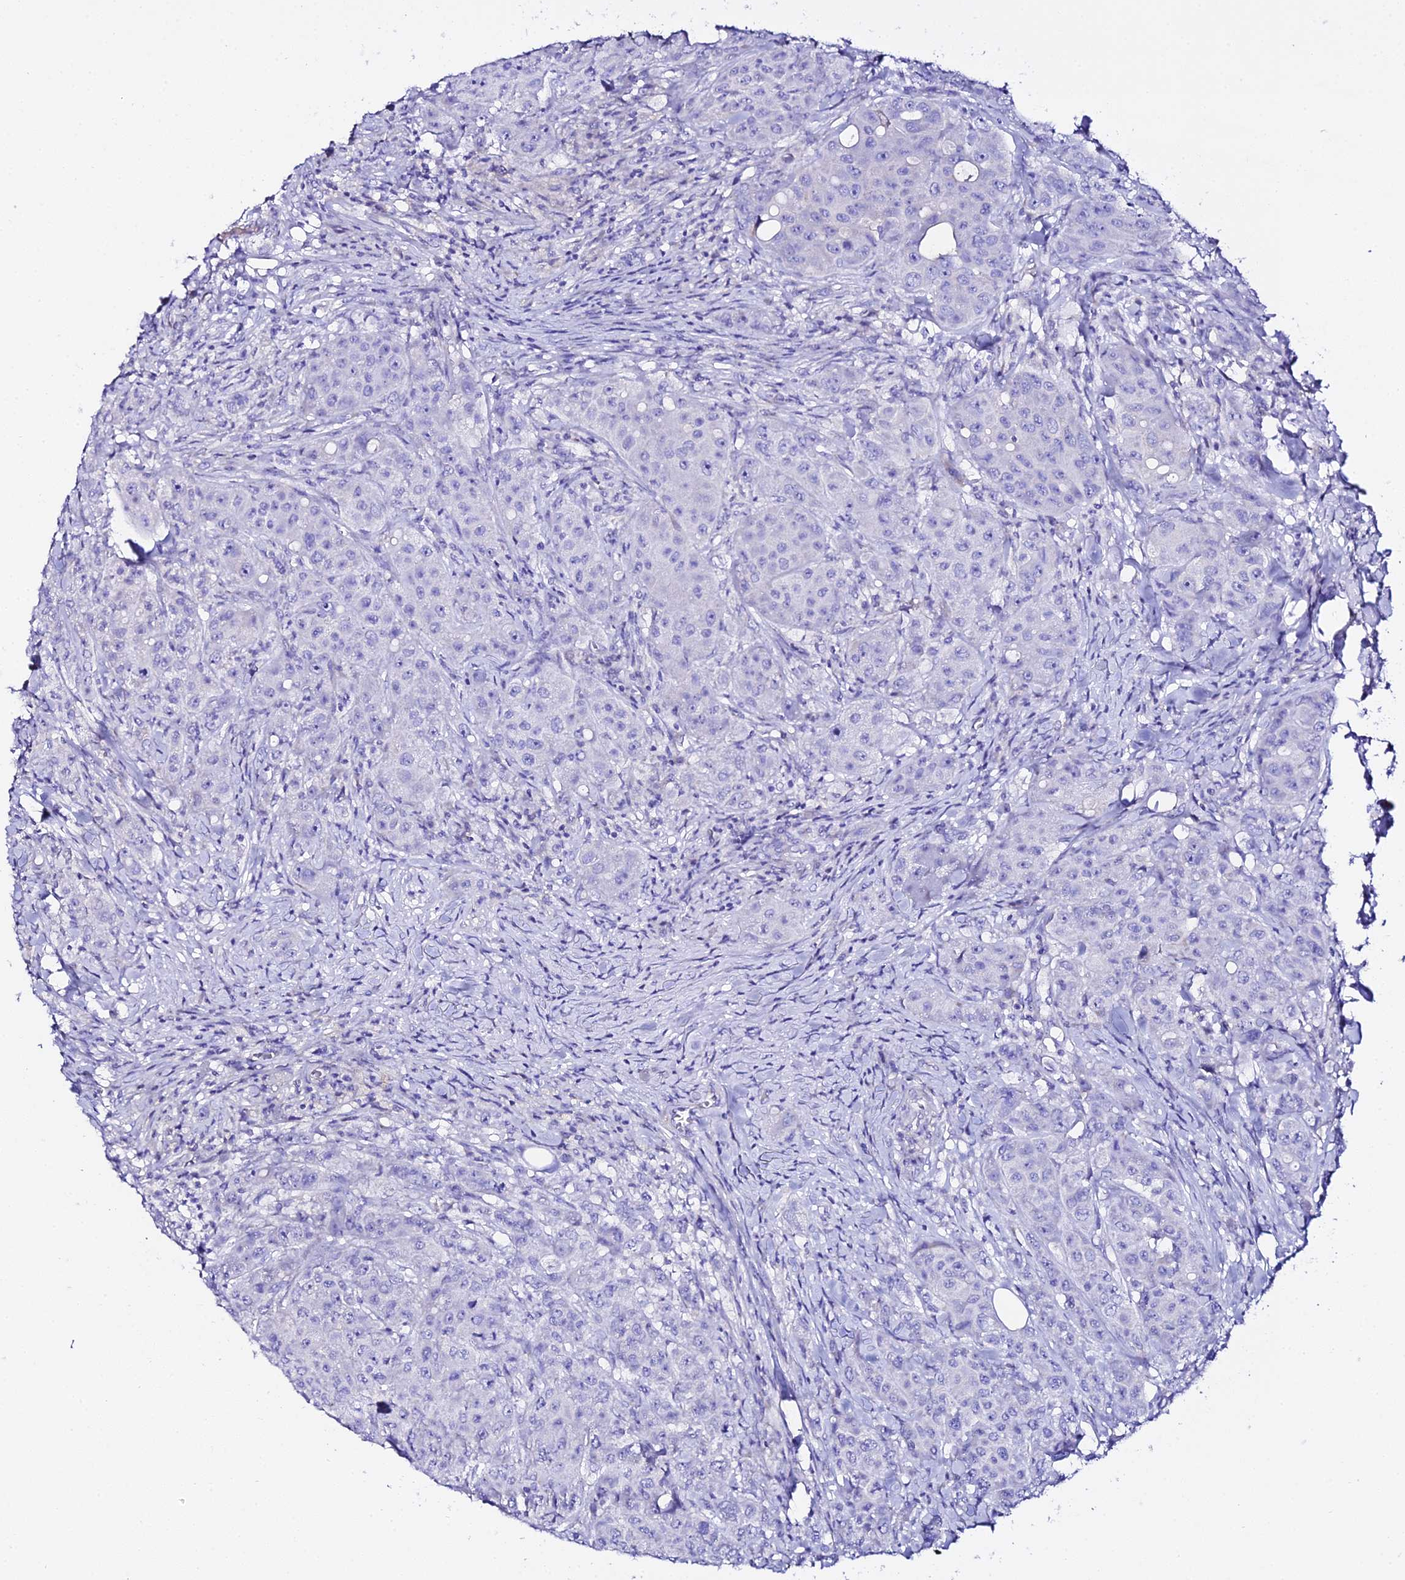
{"staining": {"intensity": "negative", "quantity": "none", "location": "none"}, "tissue": "breast cancer", "cell_type": "Tumor cells", "image_type": "cancer", "snomed": [{"axis": "morphology", "description": "Duct carcinoma"}, {"axis": "topography", "description": "Breast"}], "caption": "This is an immunohistochemistry (IHC) image of infiltrating ductal carcinoma (breast). There is no staining in tumor cells.", "gene": "TMEM117", "patient": {"sex": "female", "age": 43}}